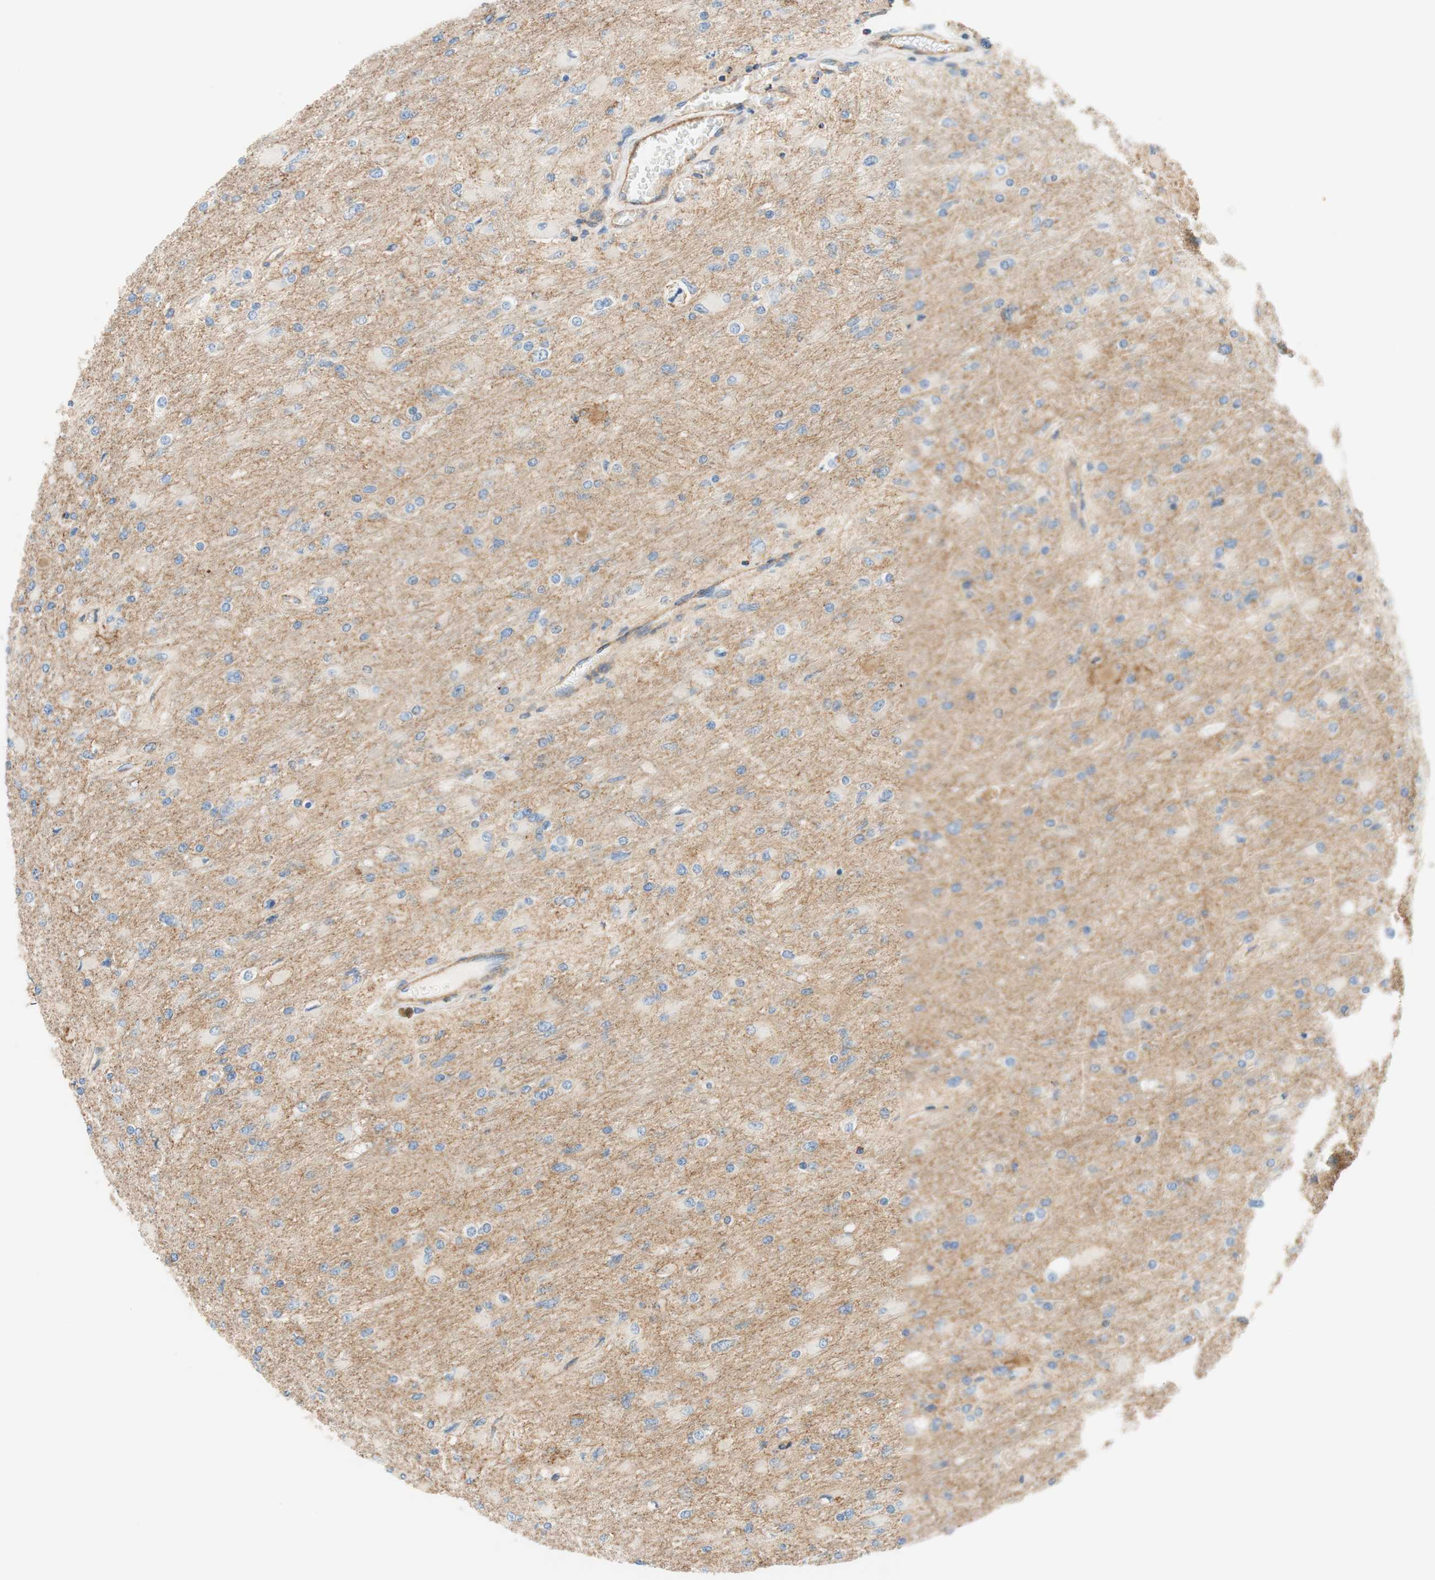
{"staining": {"intensity": "negative", "quantity": "none", "location": "none"}, "tissue": "glioma", "cell_type": "Tumor cells", "image_type": "cancer", "snomed": [{"axis": "morphology", "description": "Glioma, malignant, High grade"}, {"axis": "topography", "description": "Cerebral cortex"}], "caption": "A micrograph of human glioma is negative for staining in tumor cells. (Stains: DAB IHC with hematoxylin counter stain, Microscopy: brightfield microscopy at high magnification).", "gene": "VPS26A", "patient": {"sex": "female", "age": 36}}